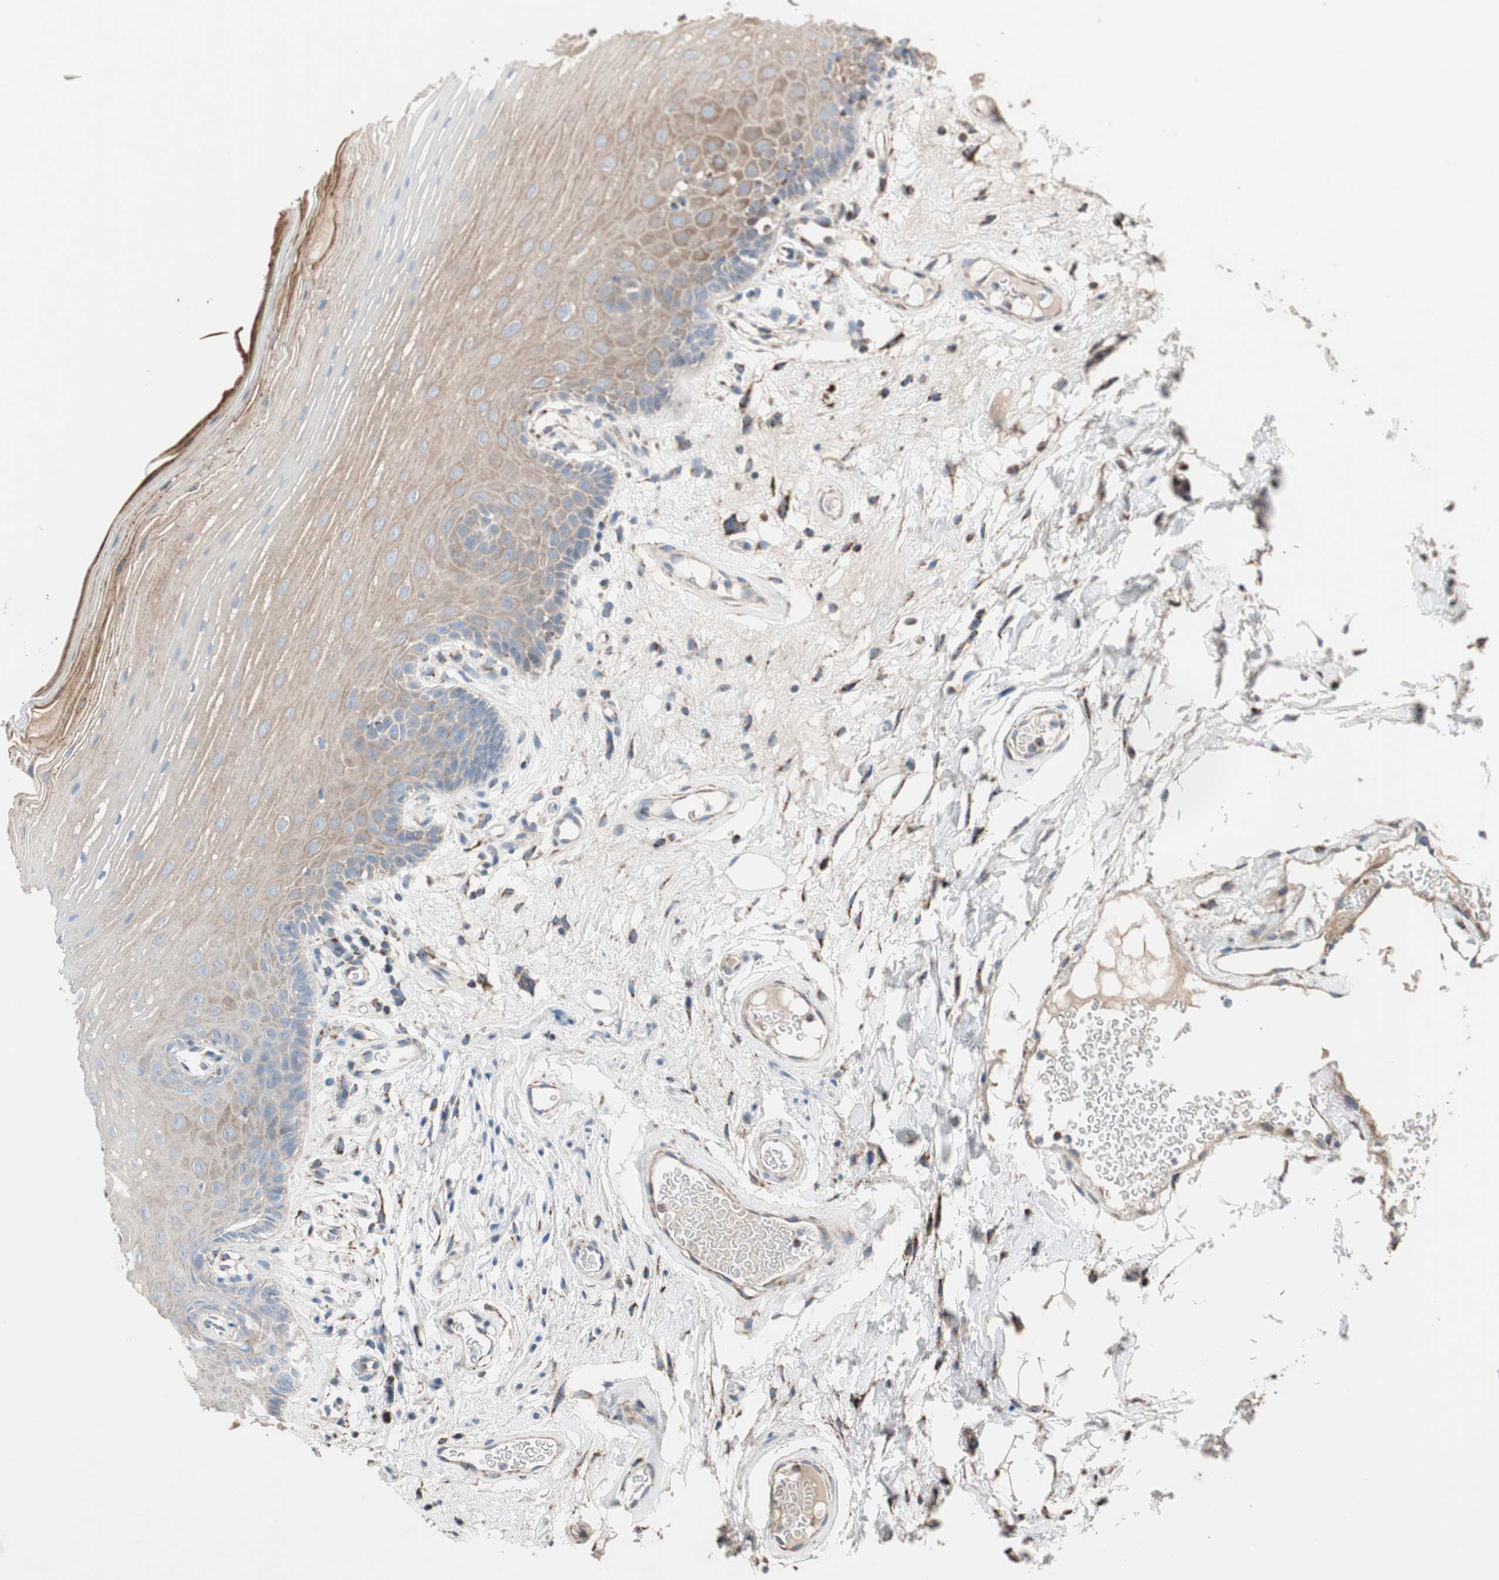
{"staining": {"intensity": "moderate", "quantity": ">75%", "location": "cytoplasmic/membranous"}, "tissue": "oral mucosa", "cell_type": "Squamous epithelial cells", "image_type": "normal", "snomed": [{"axis": "morphology", "description": "Normal tissue, NOS"}, {"axis": "morphology", "description": "Squamous cell carcinoma, NOS"}, {"axis": "topography", "description": "Skeletal muscle"}, {"axis": "topography", "description": "Oral tissue"}], "caption": "Squamous epithelial cells display medium levels of moderate cytoplasmic/membranous staining in approximately >75% of cells in normal oral mucosa. (IHC, brightfield microscopy, high magnification).", "gene": "PCSK4", "patient": {"sex": "male", "age": 71}}